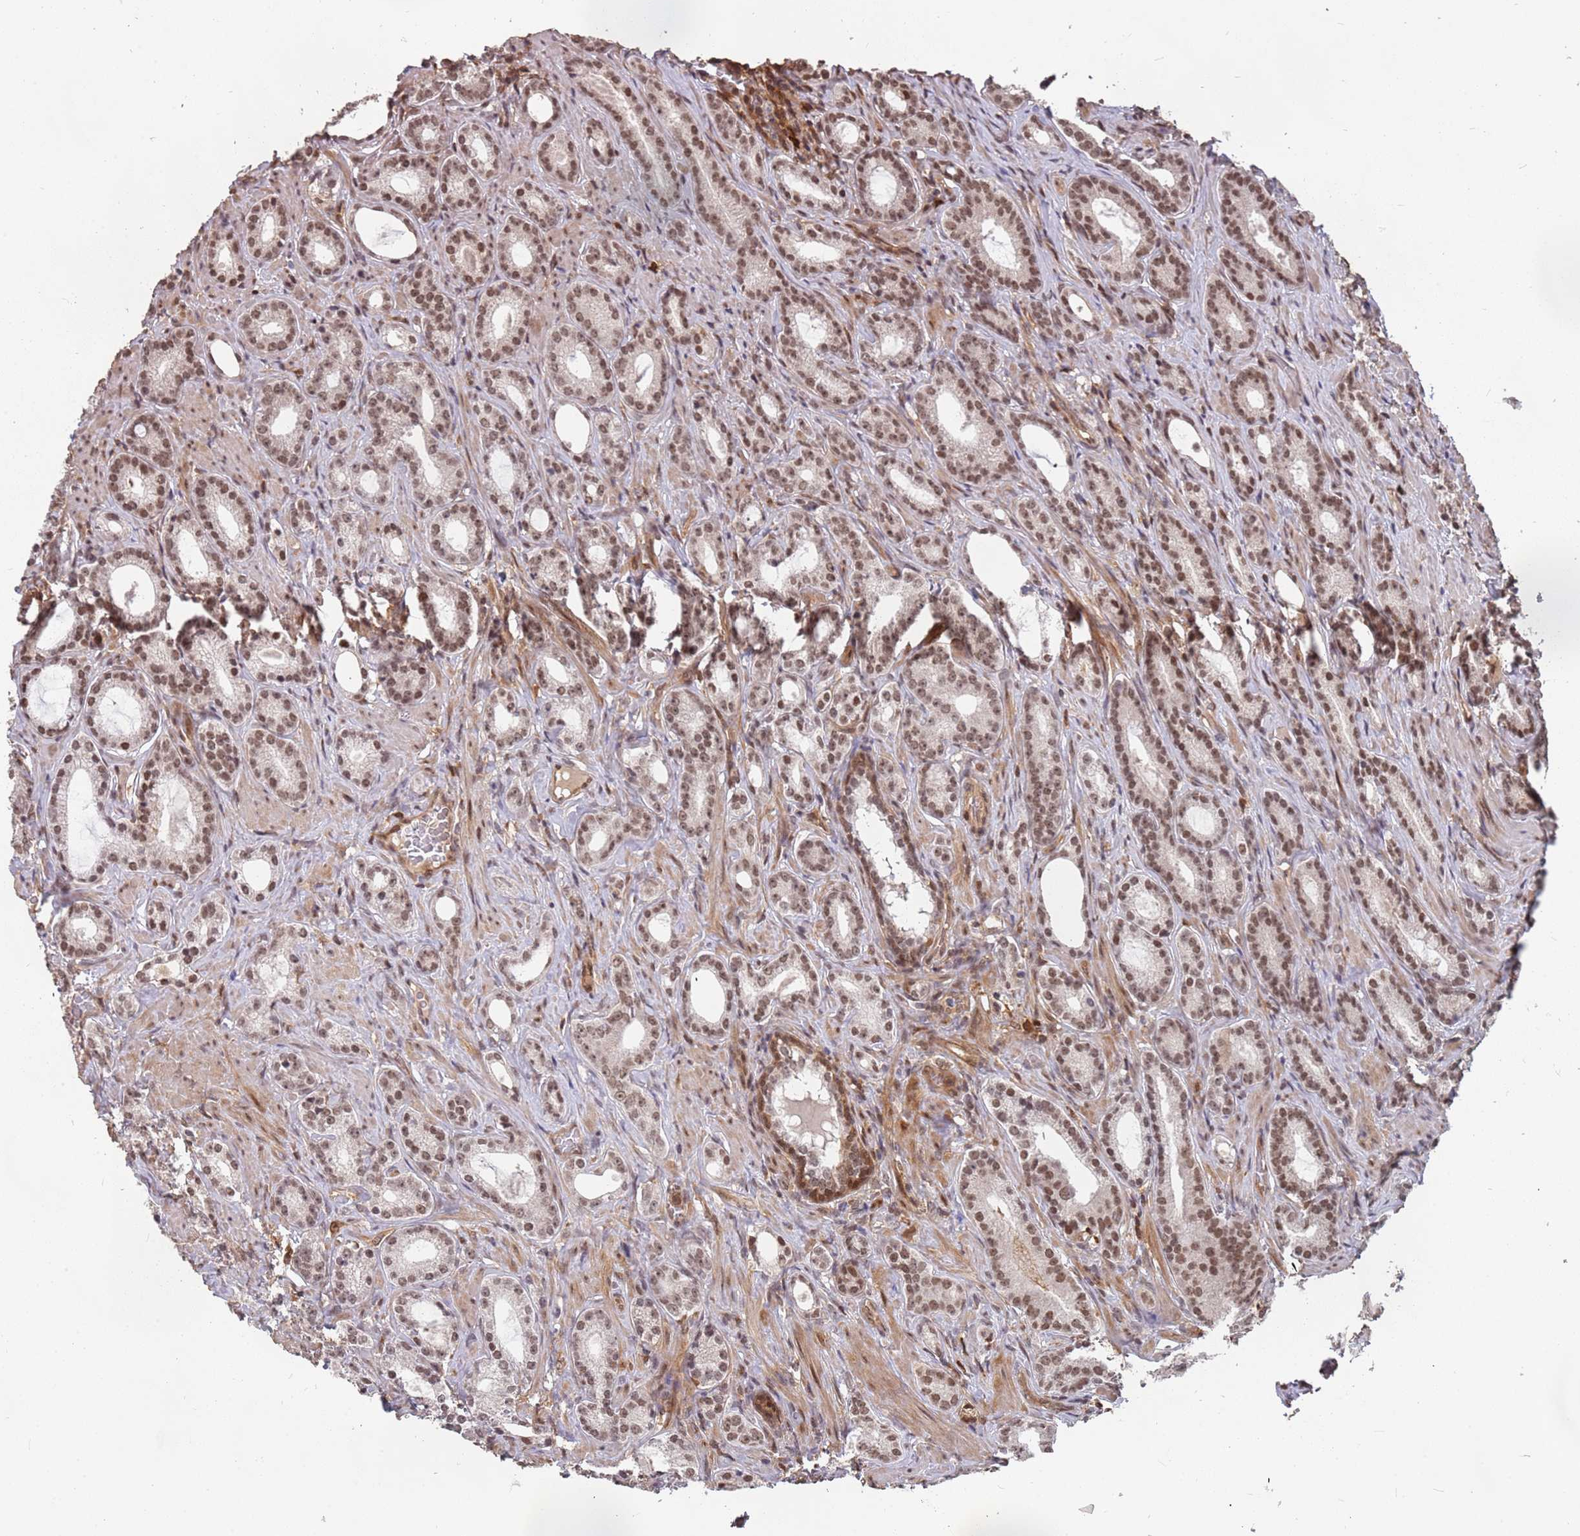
{"staining": {"intensity": "moderate", "quantity": ">75%", "location": "nuclear"}, "tissue": "prostate cancer", "cell_type": "Tumor cells", "image_type": "cancer", "snomed": [{"axis": "morphology", "description": "Adenocarcinoma, Low grade"}, {"axis": "topography", "description": "Prostate"}], "caption": "This is a photomicrograph of immunohistochemistry (IHC) staining of low-grade adenocarcinoma (prostate), which shows moderate expression in the nuclear of tumor cells.", "gene": "GBP2", "patient": {"sex": "male", "age": 71}}